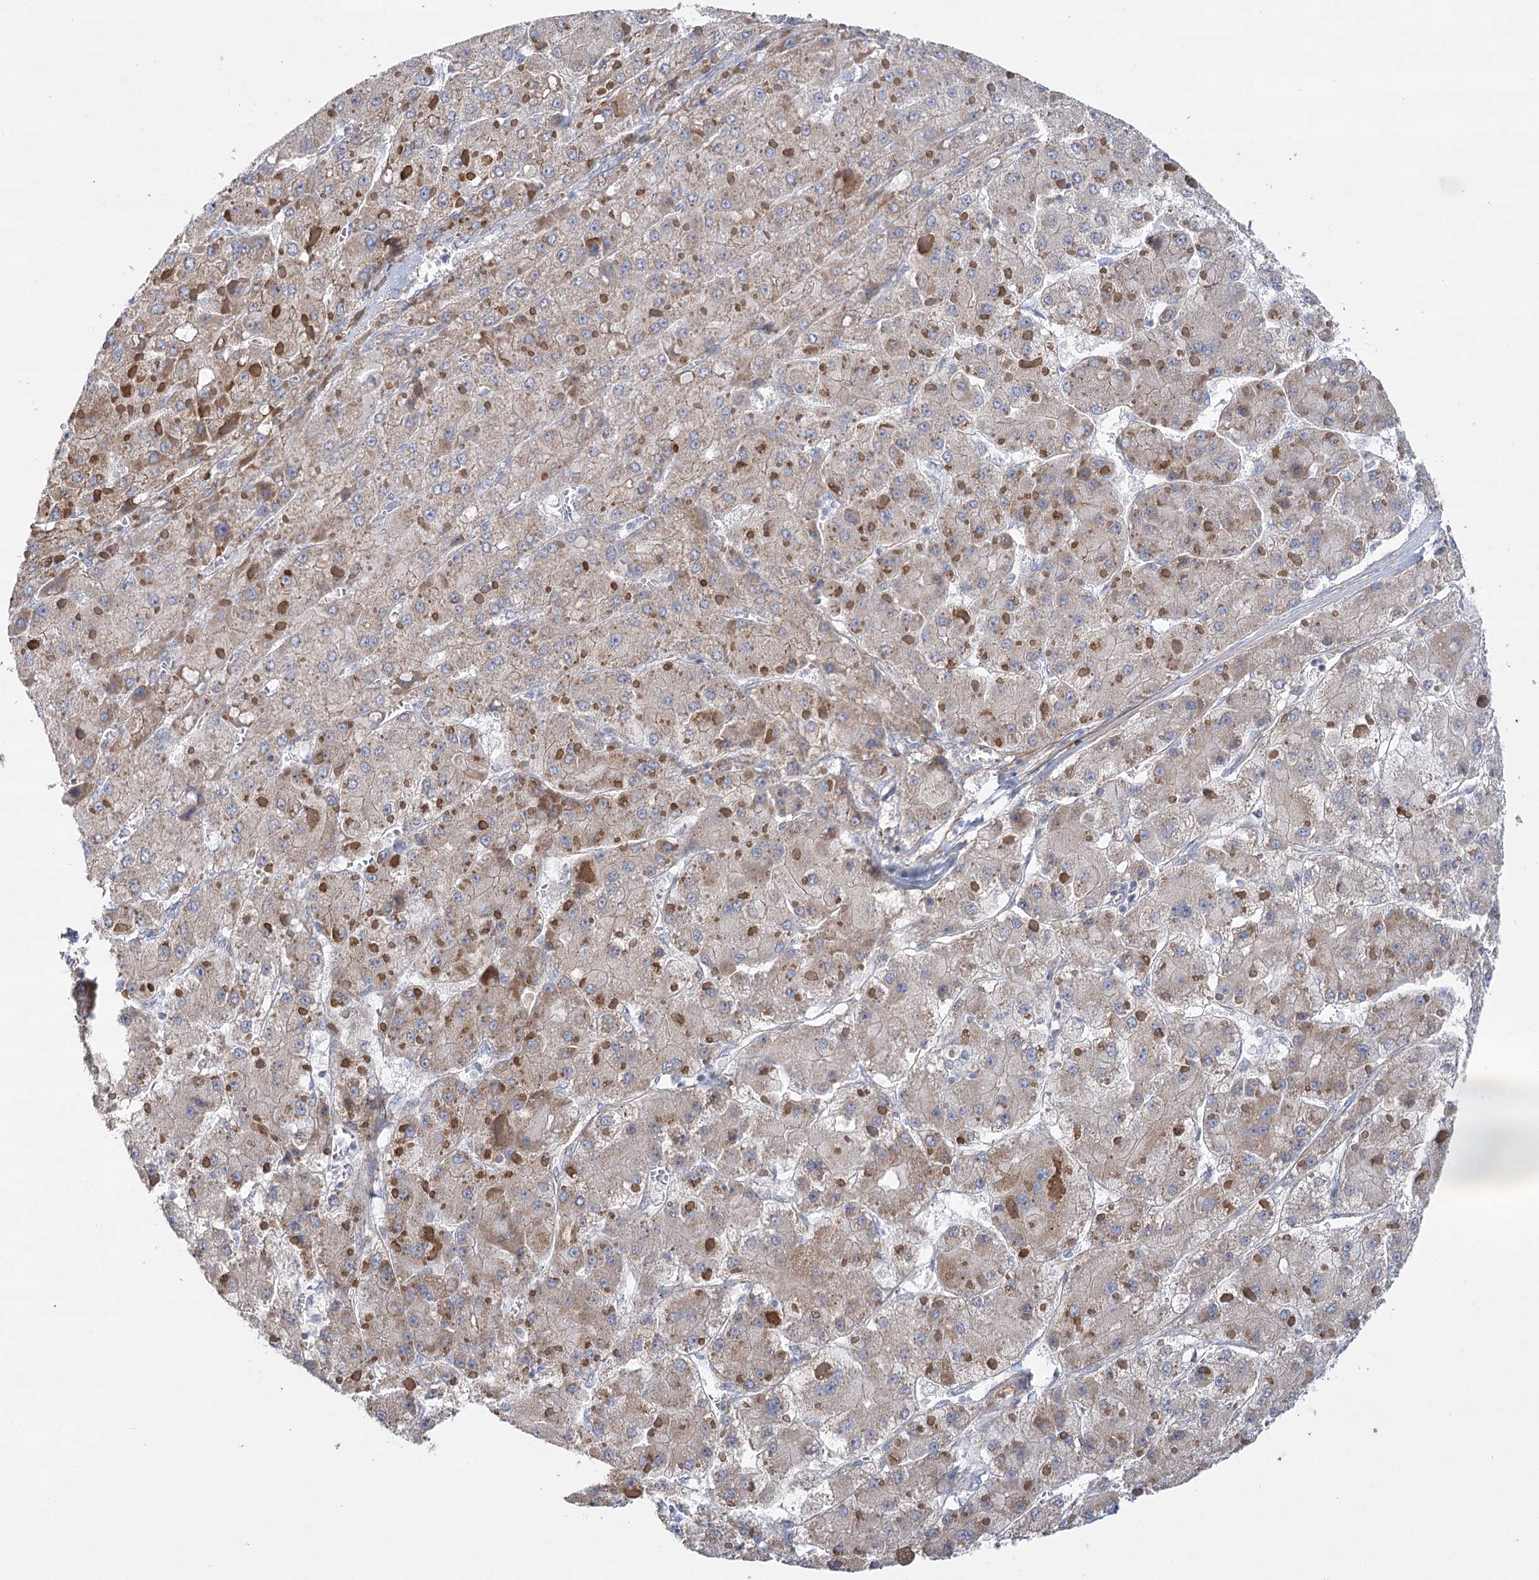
{"staining": {"intensity": "negative", "quantity": "none", "location": "none"}, "tissue": "liver cancer", "cell_type": "Tumor cells", "image_type": "cancer", "snomed": [{"axis": "morphology", "description": "Carcinoma, Hepatocellular, NOS"}, {"axis": "topography", "description": "Liver"}], "caption": "High magnification brightfield microscopy of hepatocellular carcinoma (liver) stained with DAB (3,3'-diaminobenzidine) (brown) and counterstained with hematoxylin (blue): tumor cells show no significant positivity.", "gene": "SNX7", "patient": {"sex": "female", "age": 73}}